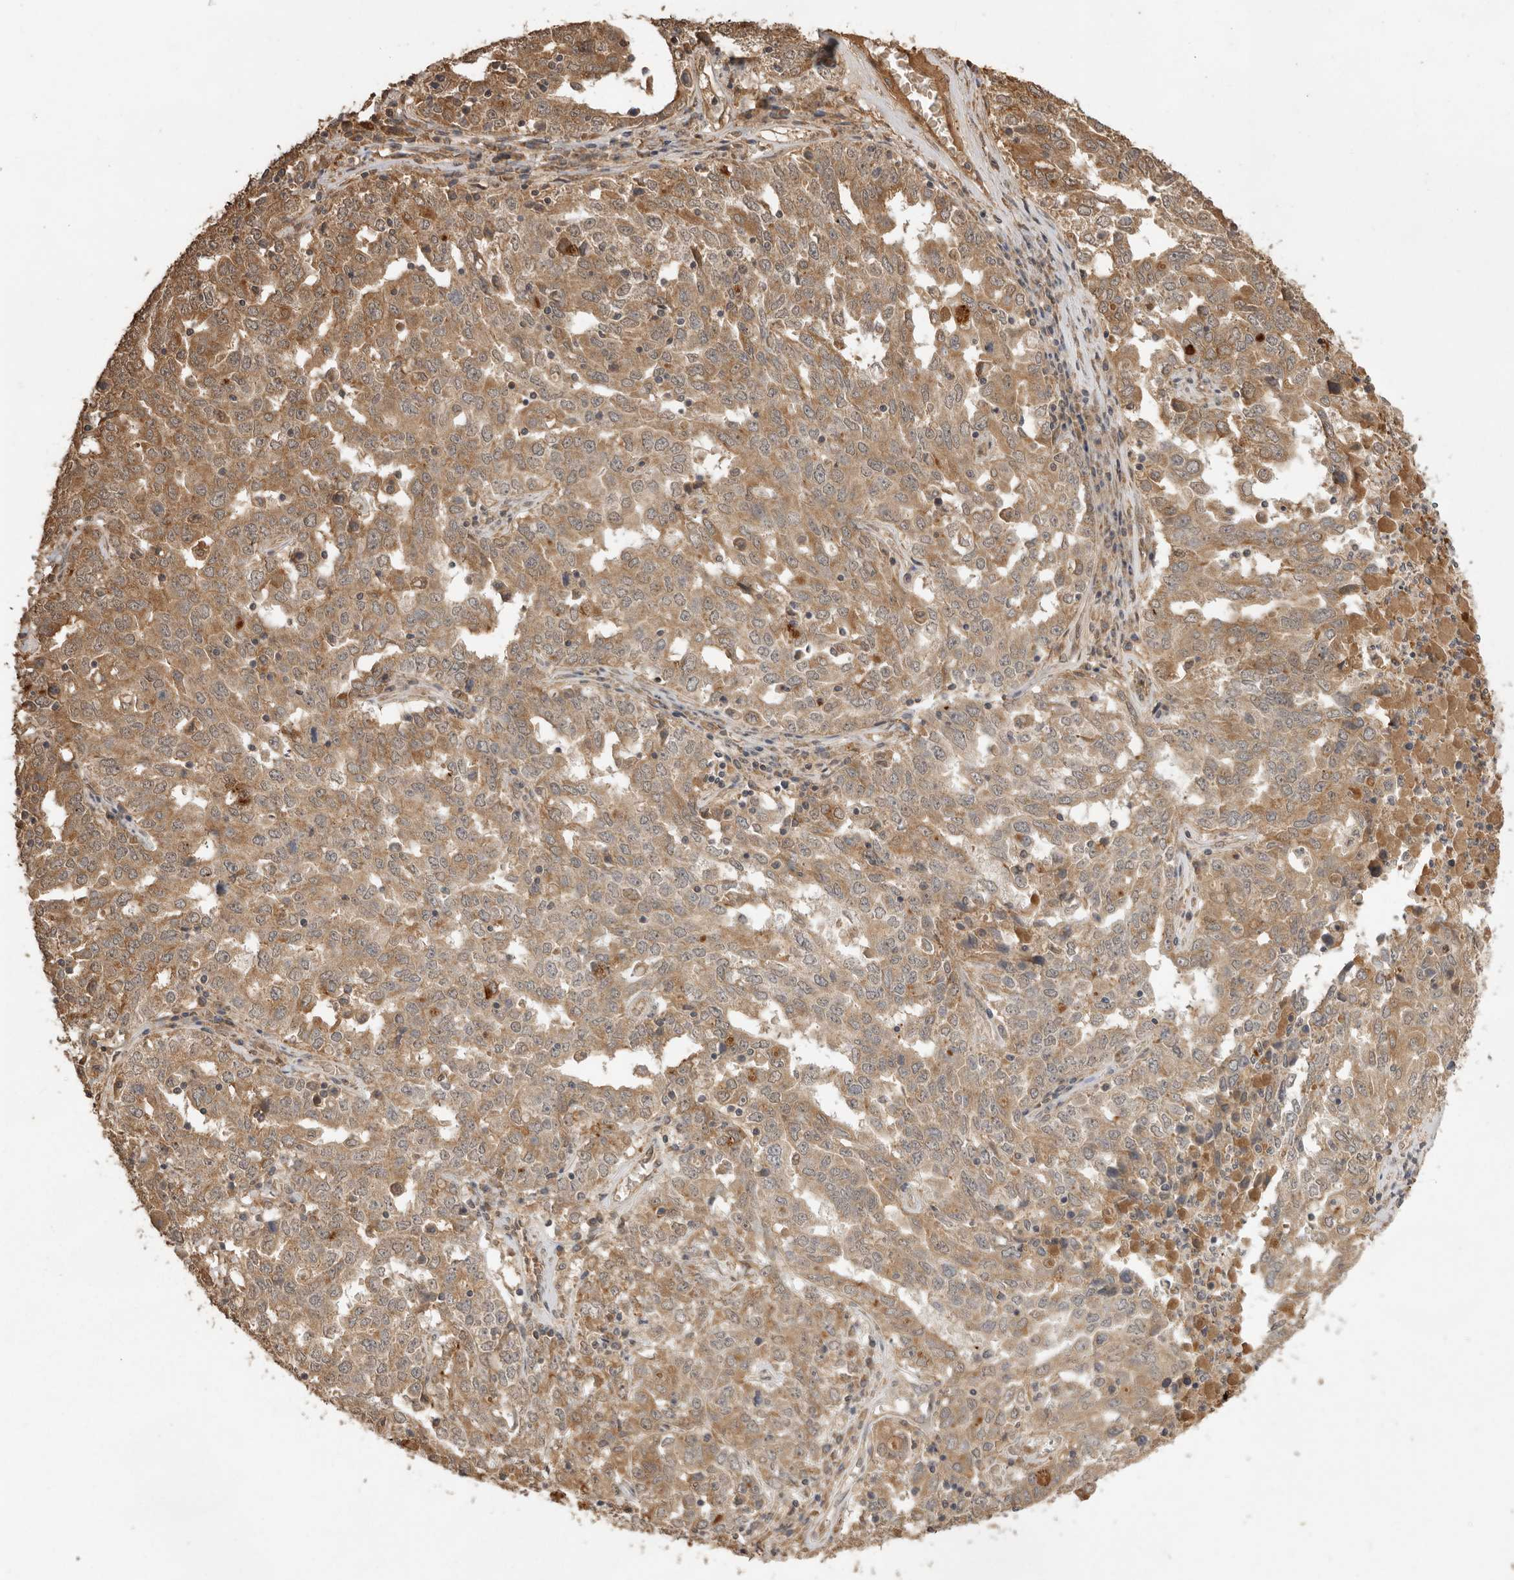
{"staining": {"intensity": "moderate", "quantity": ">75%", "location": "cytoplasmic/membranous"}, "tissue": "ovarian cancer", "cell_type": "Tumor cells", "image_type": "cancer", "snomed": [{"axis": "morphology", "description": "Carcinoma, endometroid"}, {"axis": "topography", "description": "Ovary"}], "caption": "A photomicrograph showing moderate cytoplasmic/membranous positivity in about >75% of tumor cells in ovarian cancer, as visualized by brown immunohistochemical staining.", "gene": "JAG2", "patient": {"sex": "female", "age": 62}}